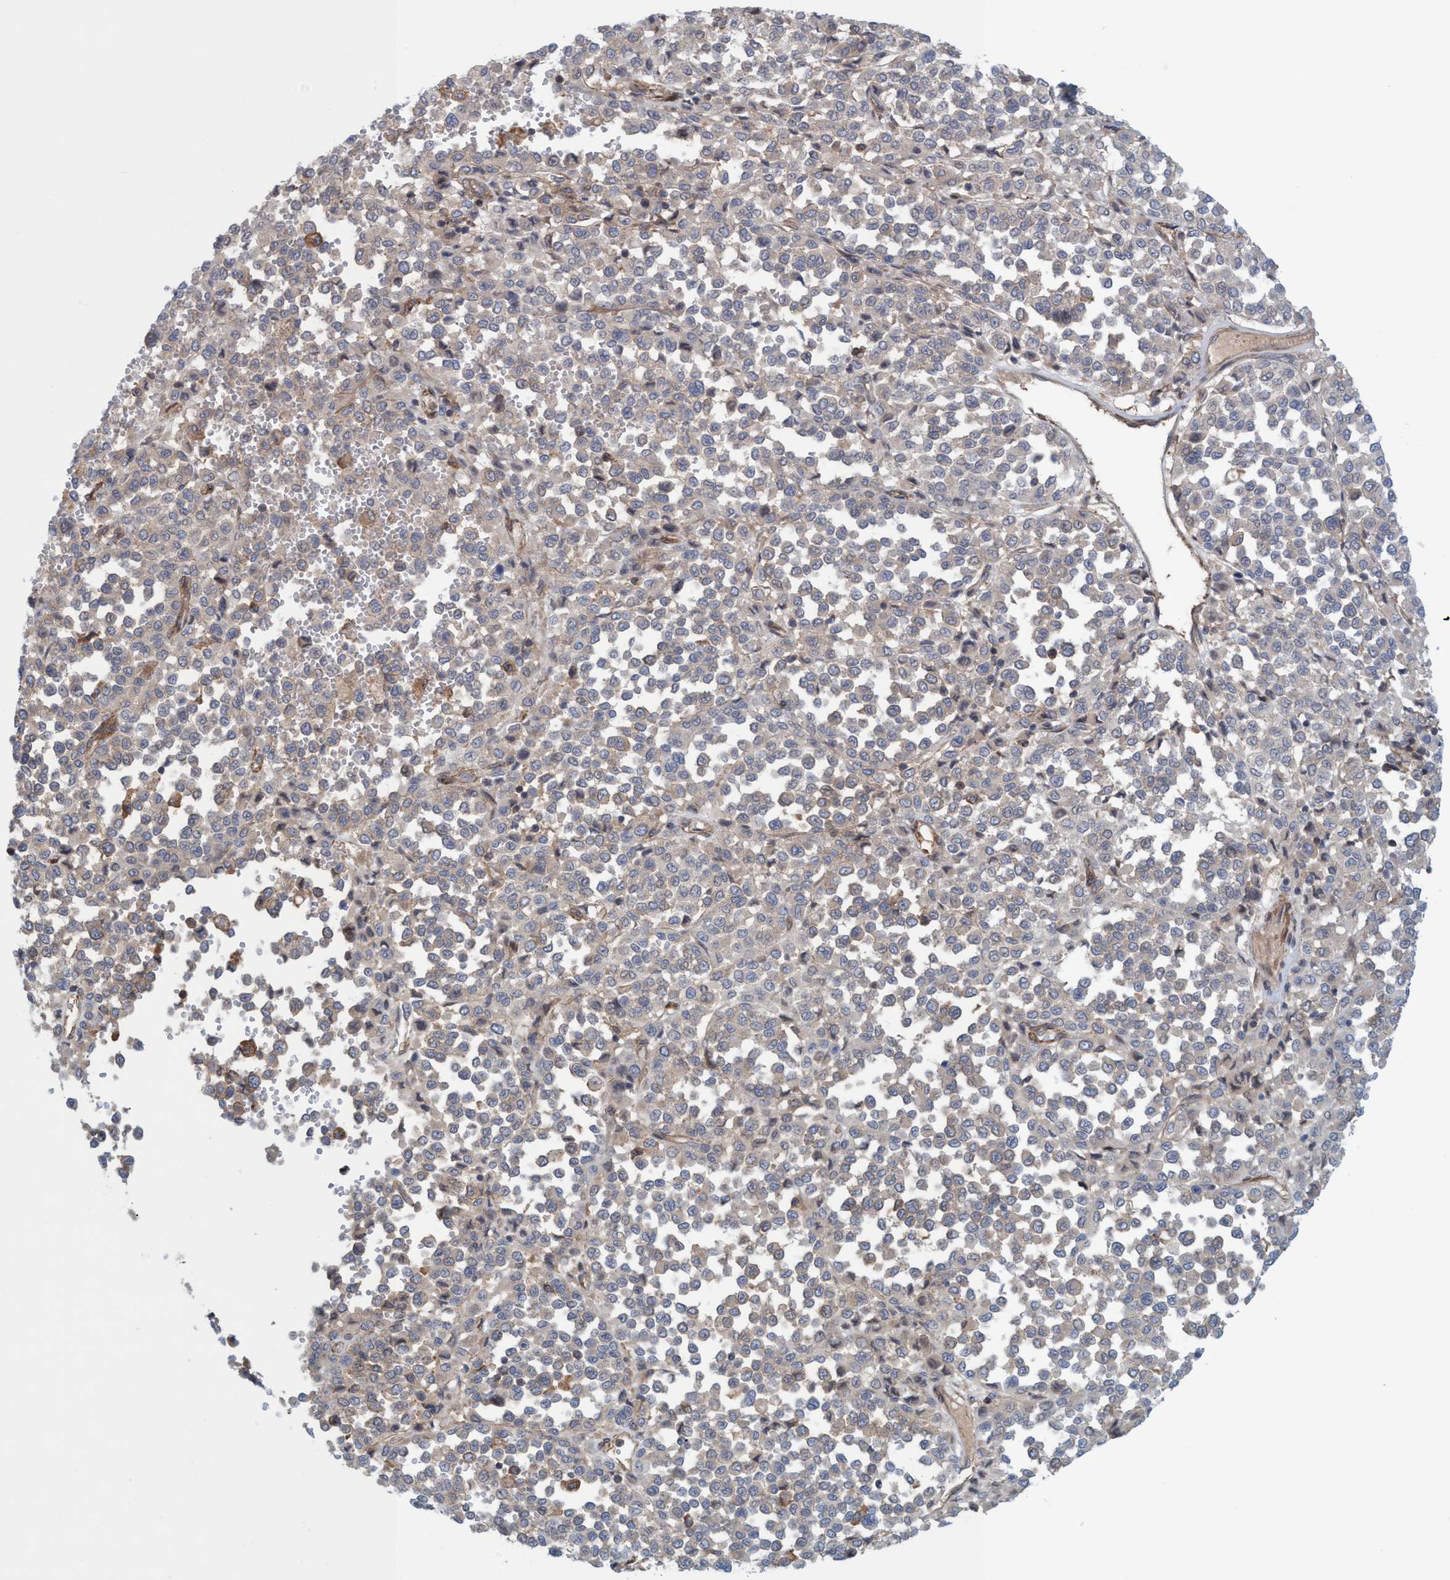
{"staining": {"intensity": "negative", "quantity": "none", "location": "none"}, "tissue": "melanoma", "cell_type": "Tumor cells", "image_type": "cancer", "snomed": [{"axis": "morphology", "description": "Malignant melanoma, Metastatic site"}, {"axis": "topography", "description": "Pancreas"}], "caption": "Image shows no significant protein expression in tumor cells of malignant melanoma (metastatic site). (IHC, brightfield microscopy, high magnification).", "gene": "SPECC1", "patient": {"sex": "female", "age": 30}}